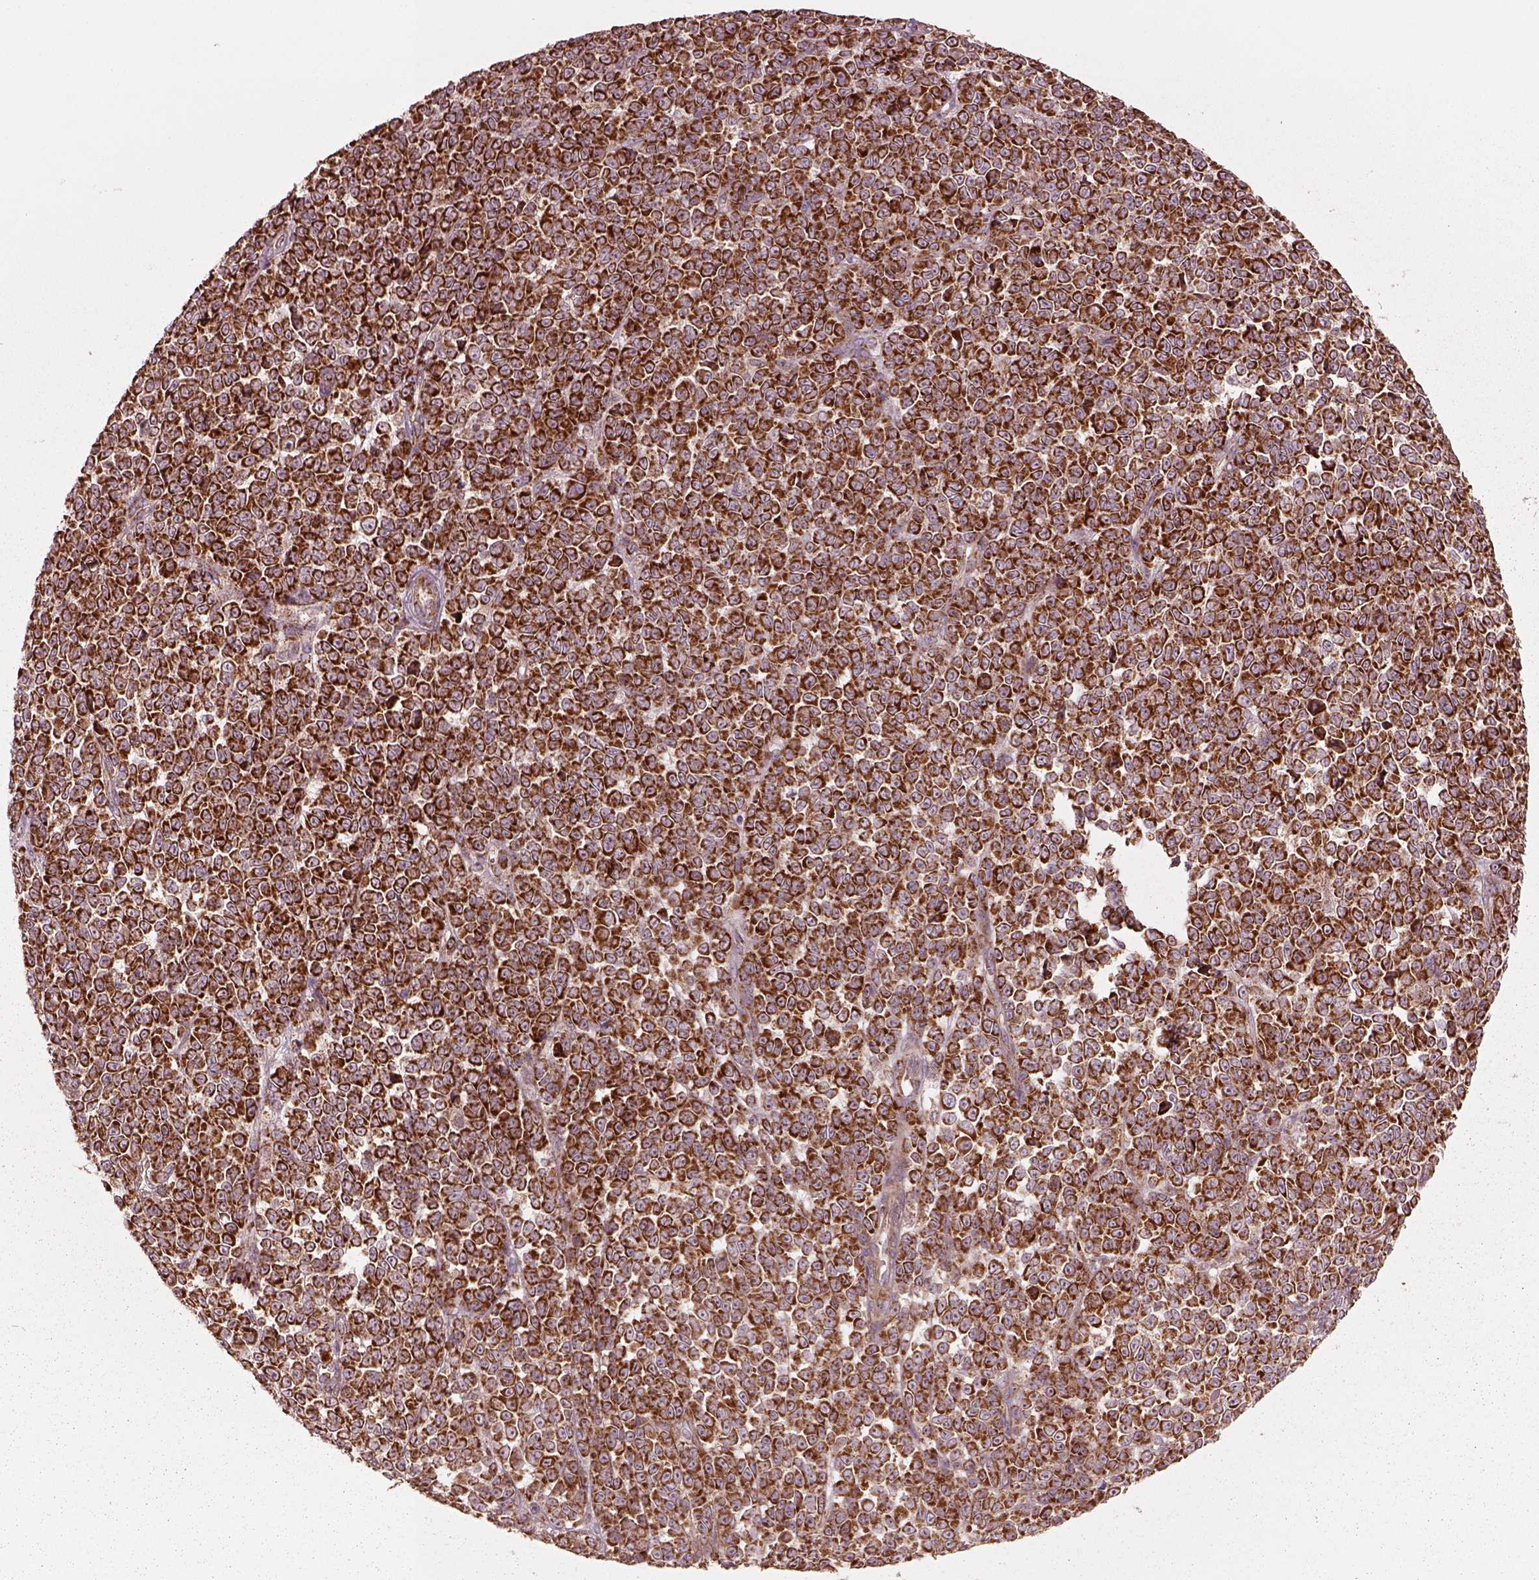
{"staining": {"intensity": "strong", "quantity": ">75%", "location": "cytoplasmic/membranous"}, "tissue": "melanoma", "cell_type": "Tumor cells", "image_type": "cancer", "snomed": [{"axis": "morphology", "description": "Malignant melanoma, NOS"}, {"axis": "topography", "description": "Skin"}], "caption": "Malignant melanoma stained with a protein marker exhibits strong staining in tumor cells.", "gene": "SLC25A5", "patient": {"sex": "female", "age": 95}}